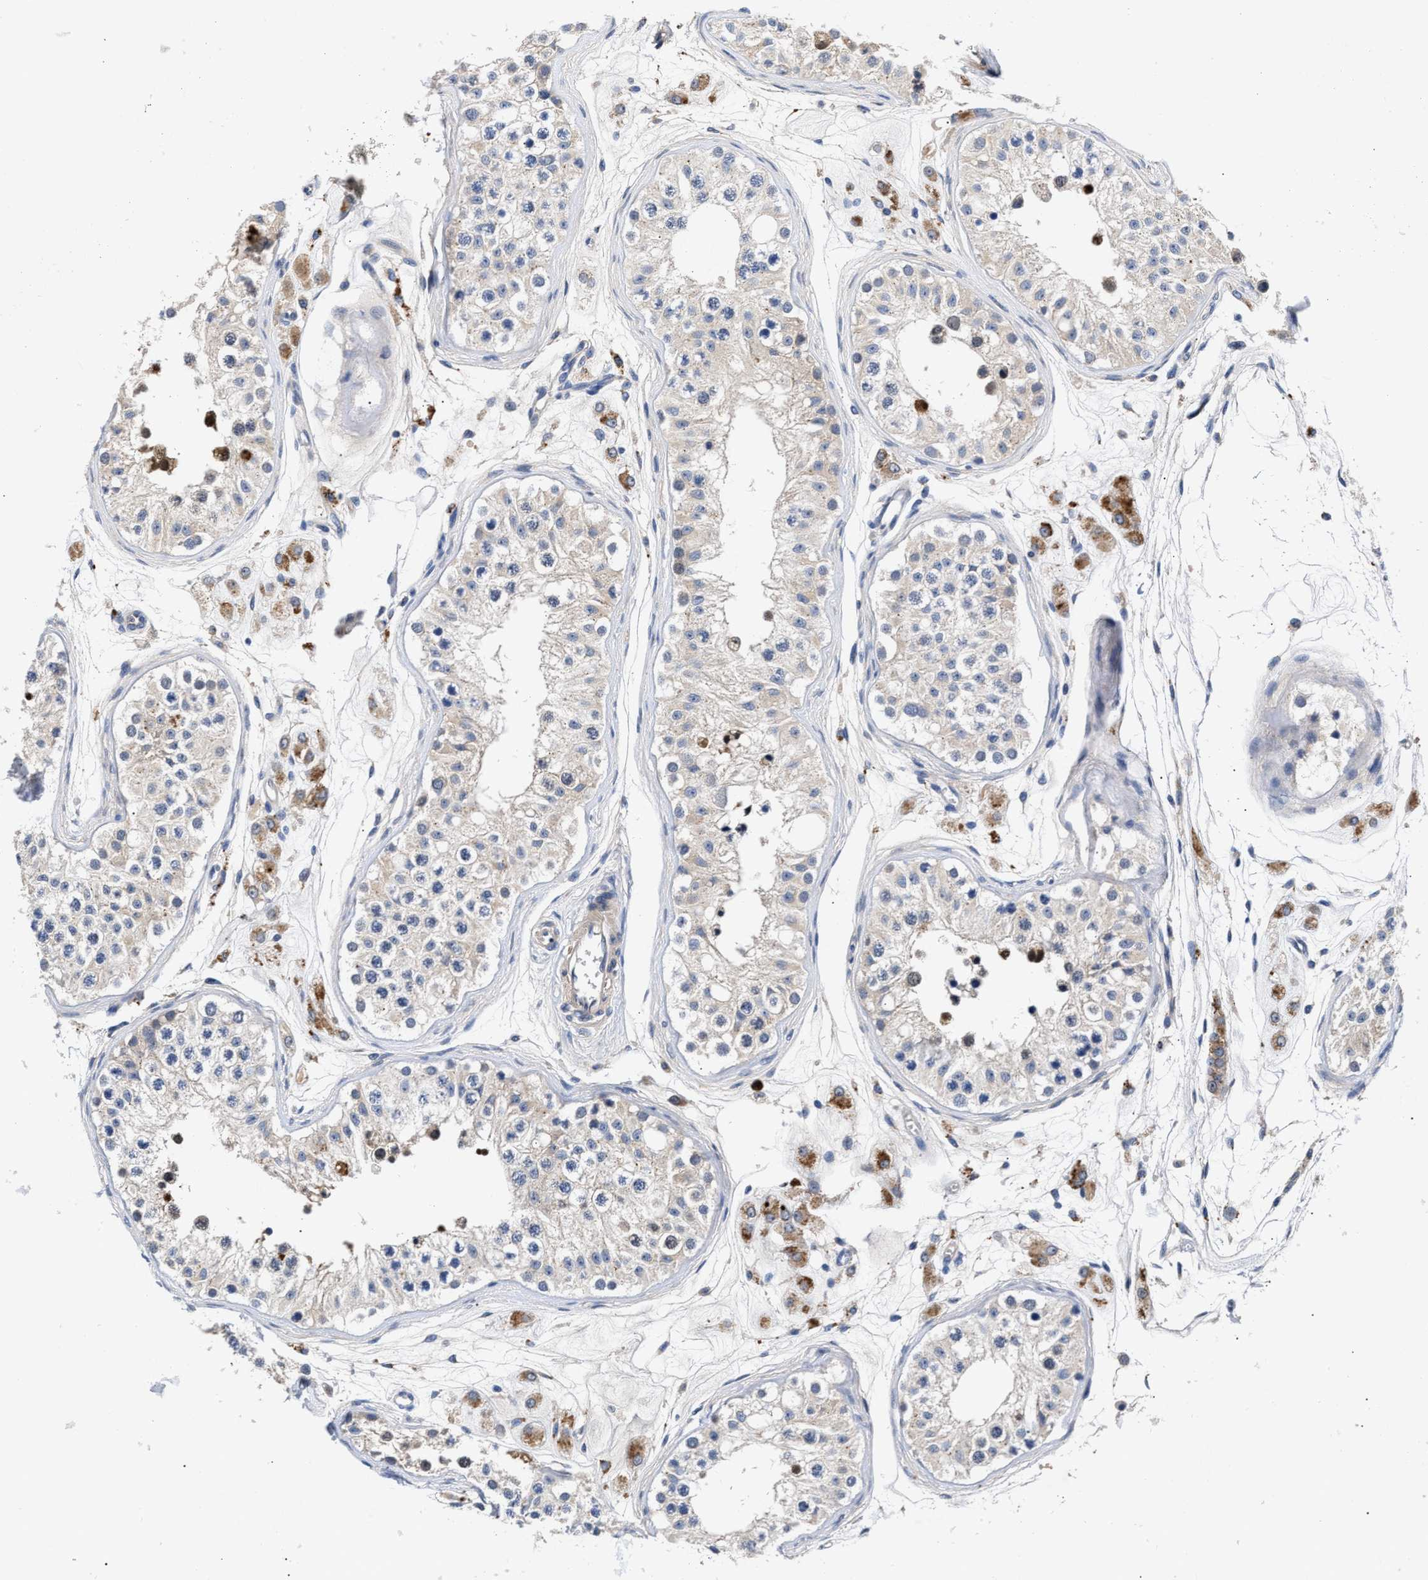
{"staining": {"intensity": "moderate", "quantity": "<25%", "location": "cytoplasmic/membranous"}, "tissue": "testis", "cell_type": "Cells in seminiferous ducts", "image_type": "normal", "snomed": [{"axis": "morphology", "description": "Normal tissue, NOS"}, {"axis": "morphology", "description": "Adenocarcinoma, metastatic, NOS"}, {"axis": "topography", "description": "Testis"}], "caption": "DAB immunohistochemical staining of unremarkable human testis exhibits moderate cytoplasmic/membranous protein staining in approximately <25% of cells in seminiferous ducts.", "gene": "CCDC146", "patient": {"sex": "male", "age": 26}}